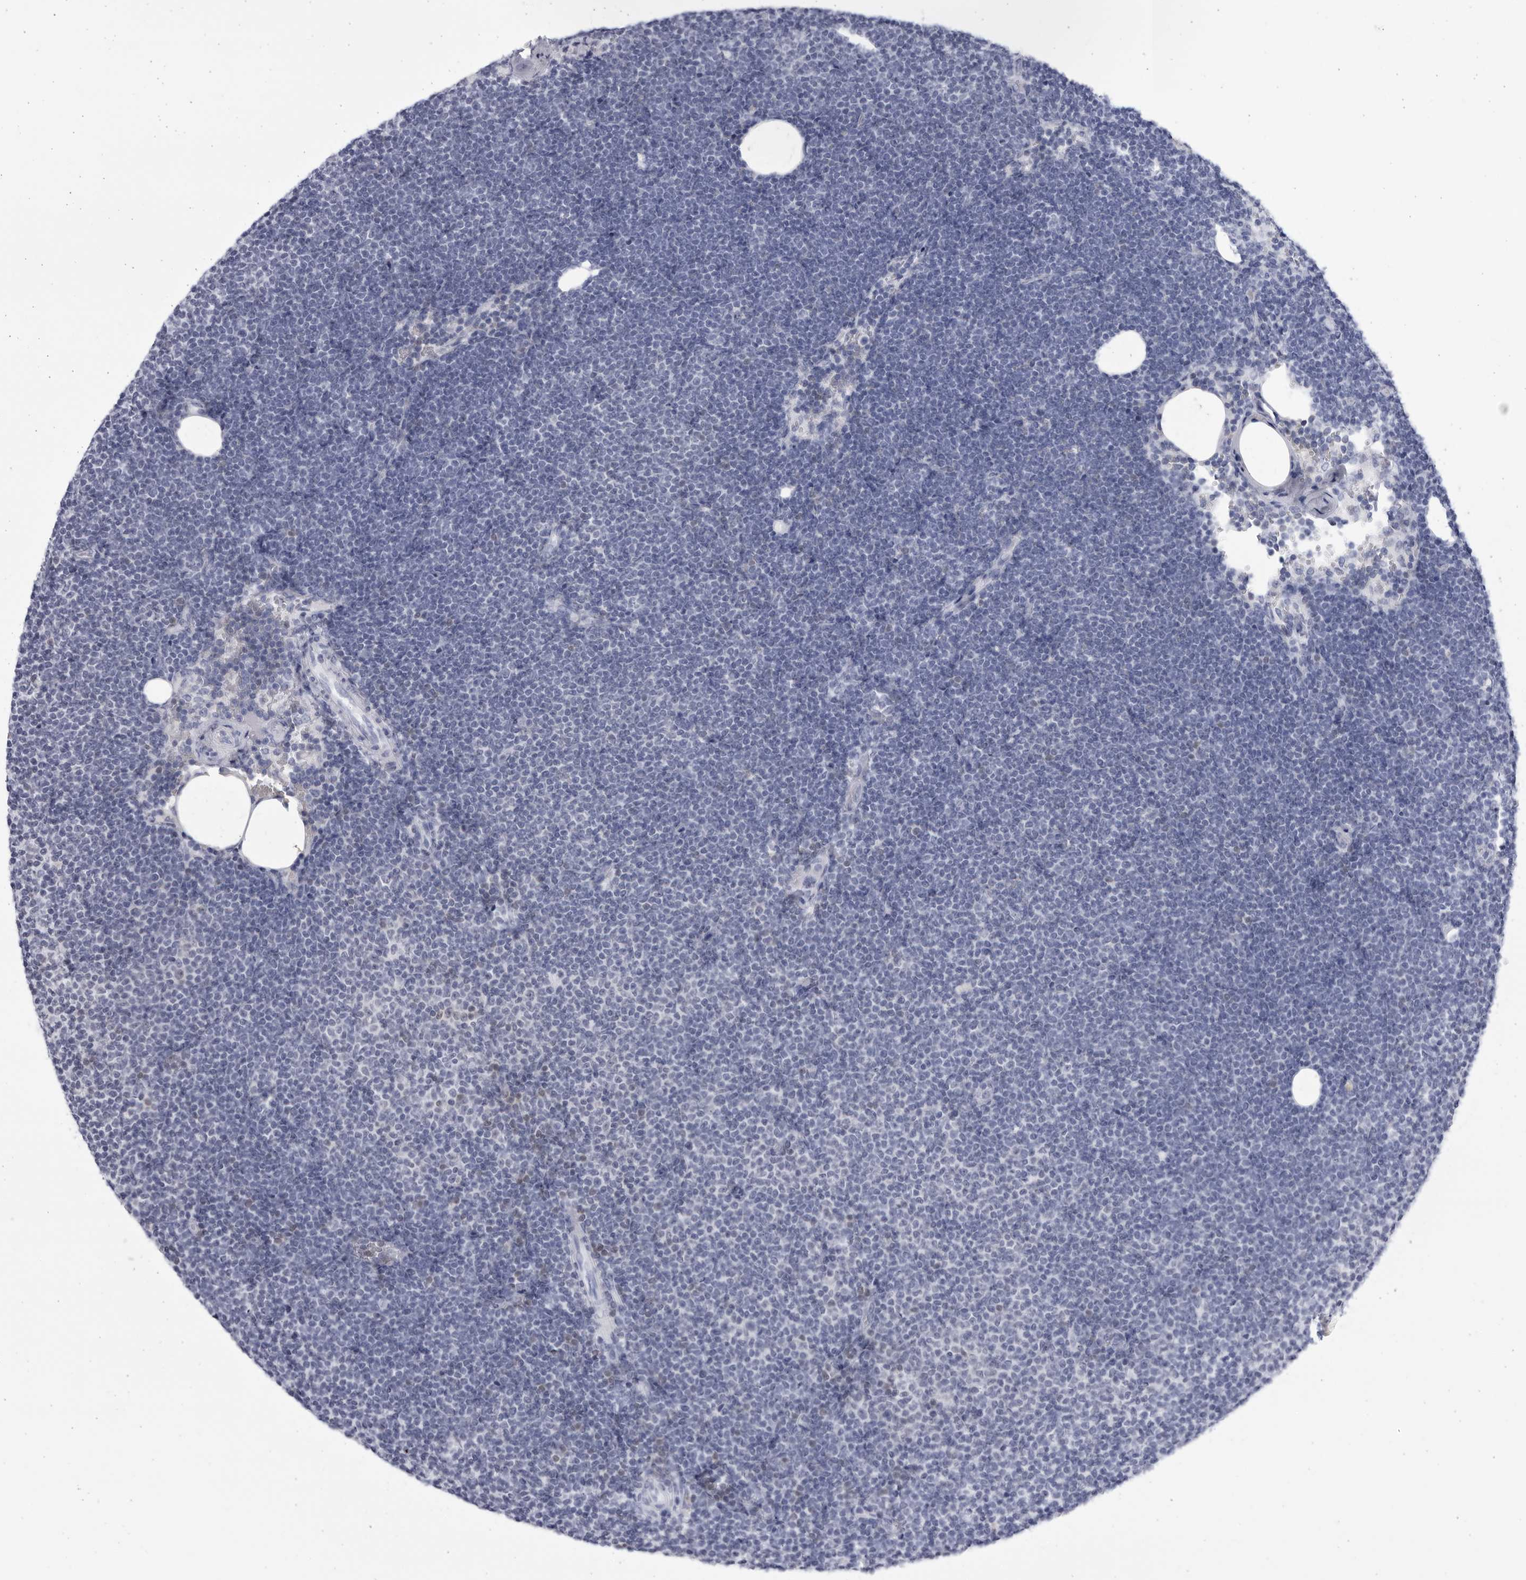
{"staining": {"intensity": "negative", "quantity": "none", "location": "none"}, "tissue": "lymphoma", "cell_type": "Tumor cells", "image_type": "cancer", "snomed": [{"axis": "morphology", "description": "Malignant lymphoma, non-Hodgkin's type, Low grade"}, {"axis": "topography", "description": "Lymph node"}], "caption": "A micrograph of human lymphoma is negative for staining in tumor cells.", "gene": "CCDC181", "patient": {"sex": "female", "age": 53}}